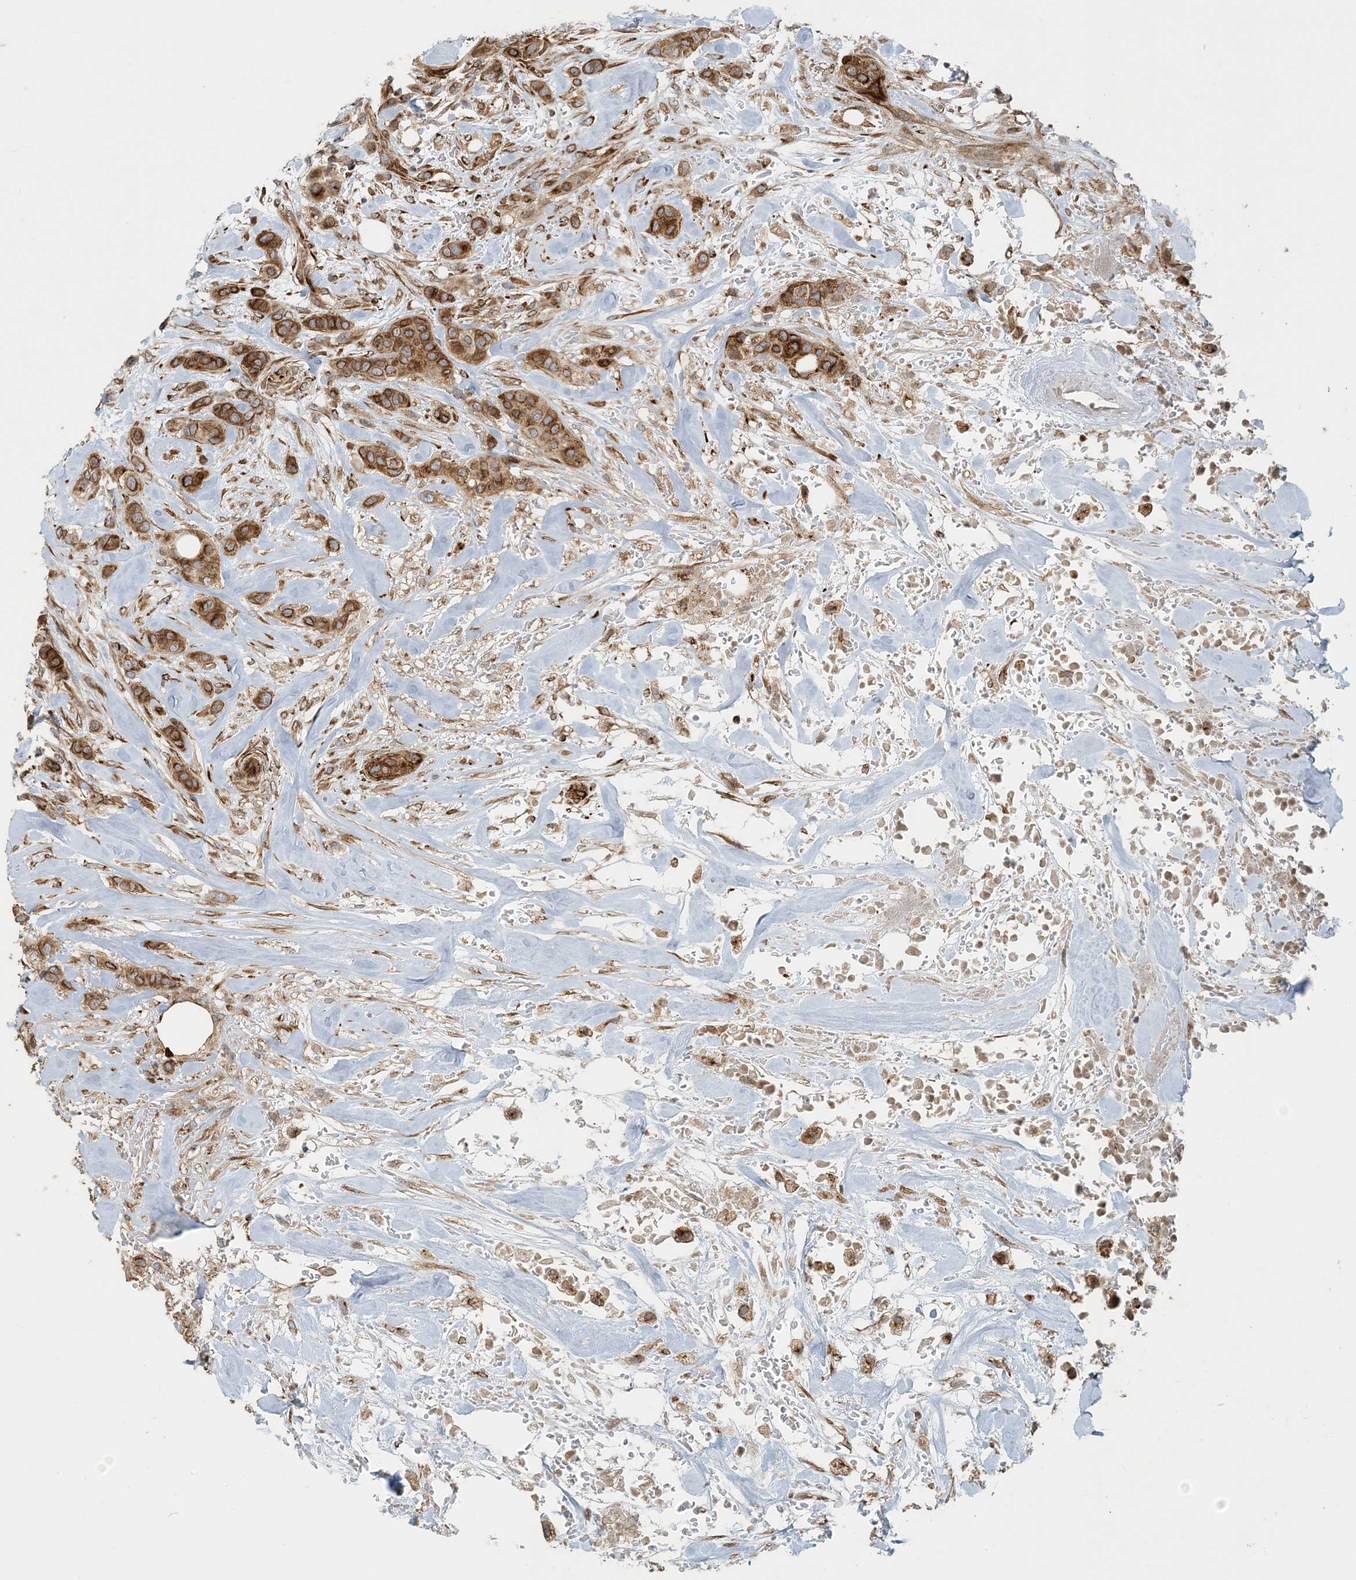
{"staining": {"intensity": "moderate", "quantity": ">75%", "location": "cytoplasmic/membranous"}, "tissue": "breast cancer", "cell_type": "Tumor cells", "image_type": "cancer", "snomed": [{"axis": "morphology", "description": "Lobular carcinoma"}, {"axis": "topography", "description": "Breast"}], "caption": "The photomicrograph shows immunohistochemical staining of breast lobular carcinoma. There is moderate cytoplasmic/membranous staining is appreciated in approximately >75% of tumor cells.", "gene": "ZBTB3", "patient": {"sex": "female", "age": 51}}